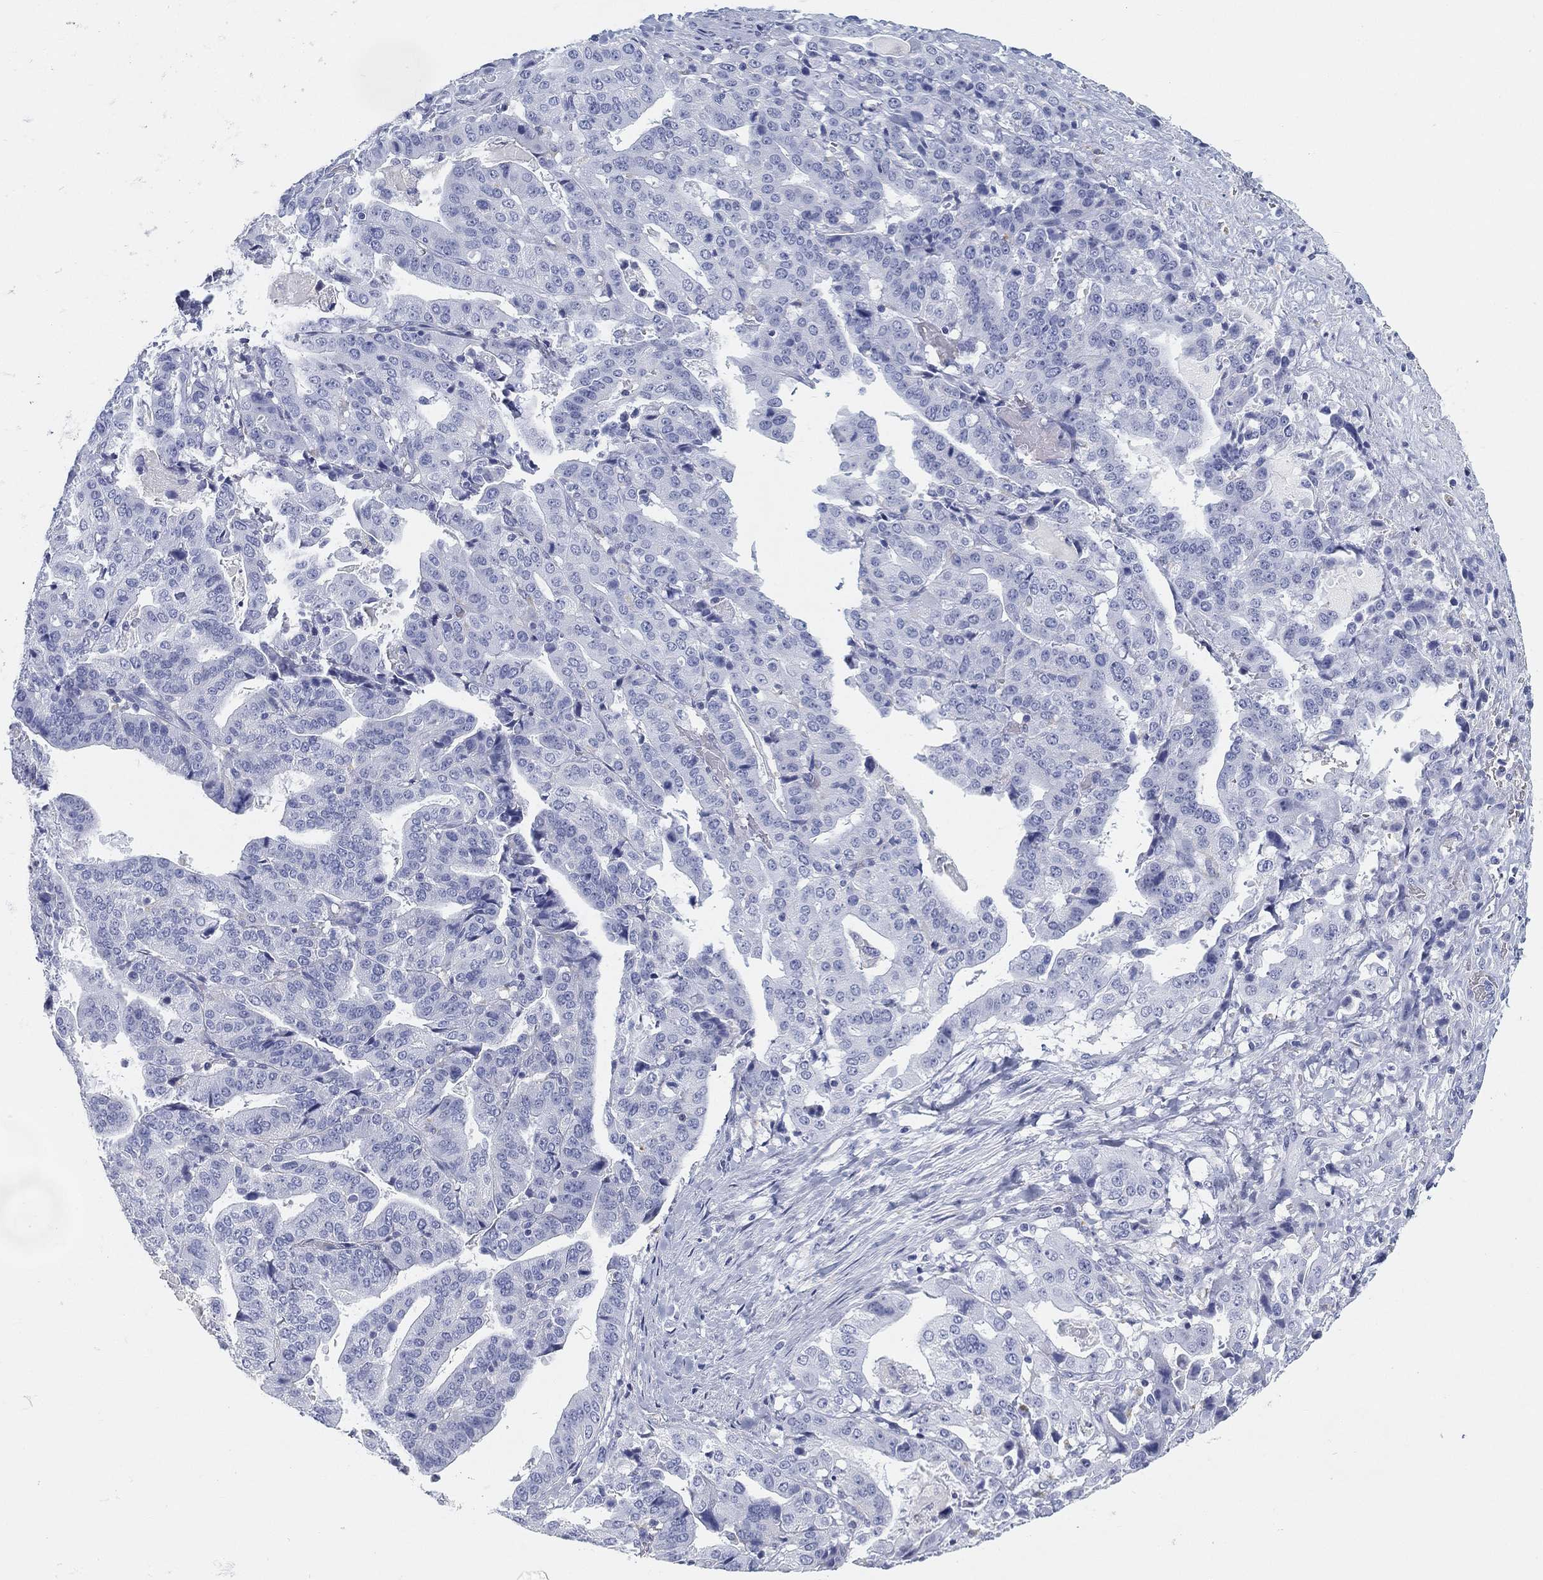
{"staining": {"intensity": "negative", "quantity": "none", "location": "none"}, "tissue": "stomach cancer", "cell_type": "Tumor cells", "image_type": "cancer", "snomed": [{"axis": "morphology", "description": "Adenocarcinoma, NOS"}, {"axis": "topography", "description": "Stomach"}], "caption": "This is a histopathology image of immunohistochemistry staining of stomach adenocarcinoma, which shows no expression in tumor cells.", "gene": "GPR61", "patient": {"sex": "male", "age": 48}}